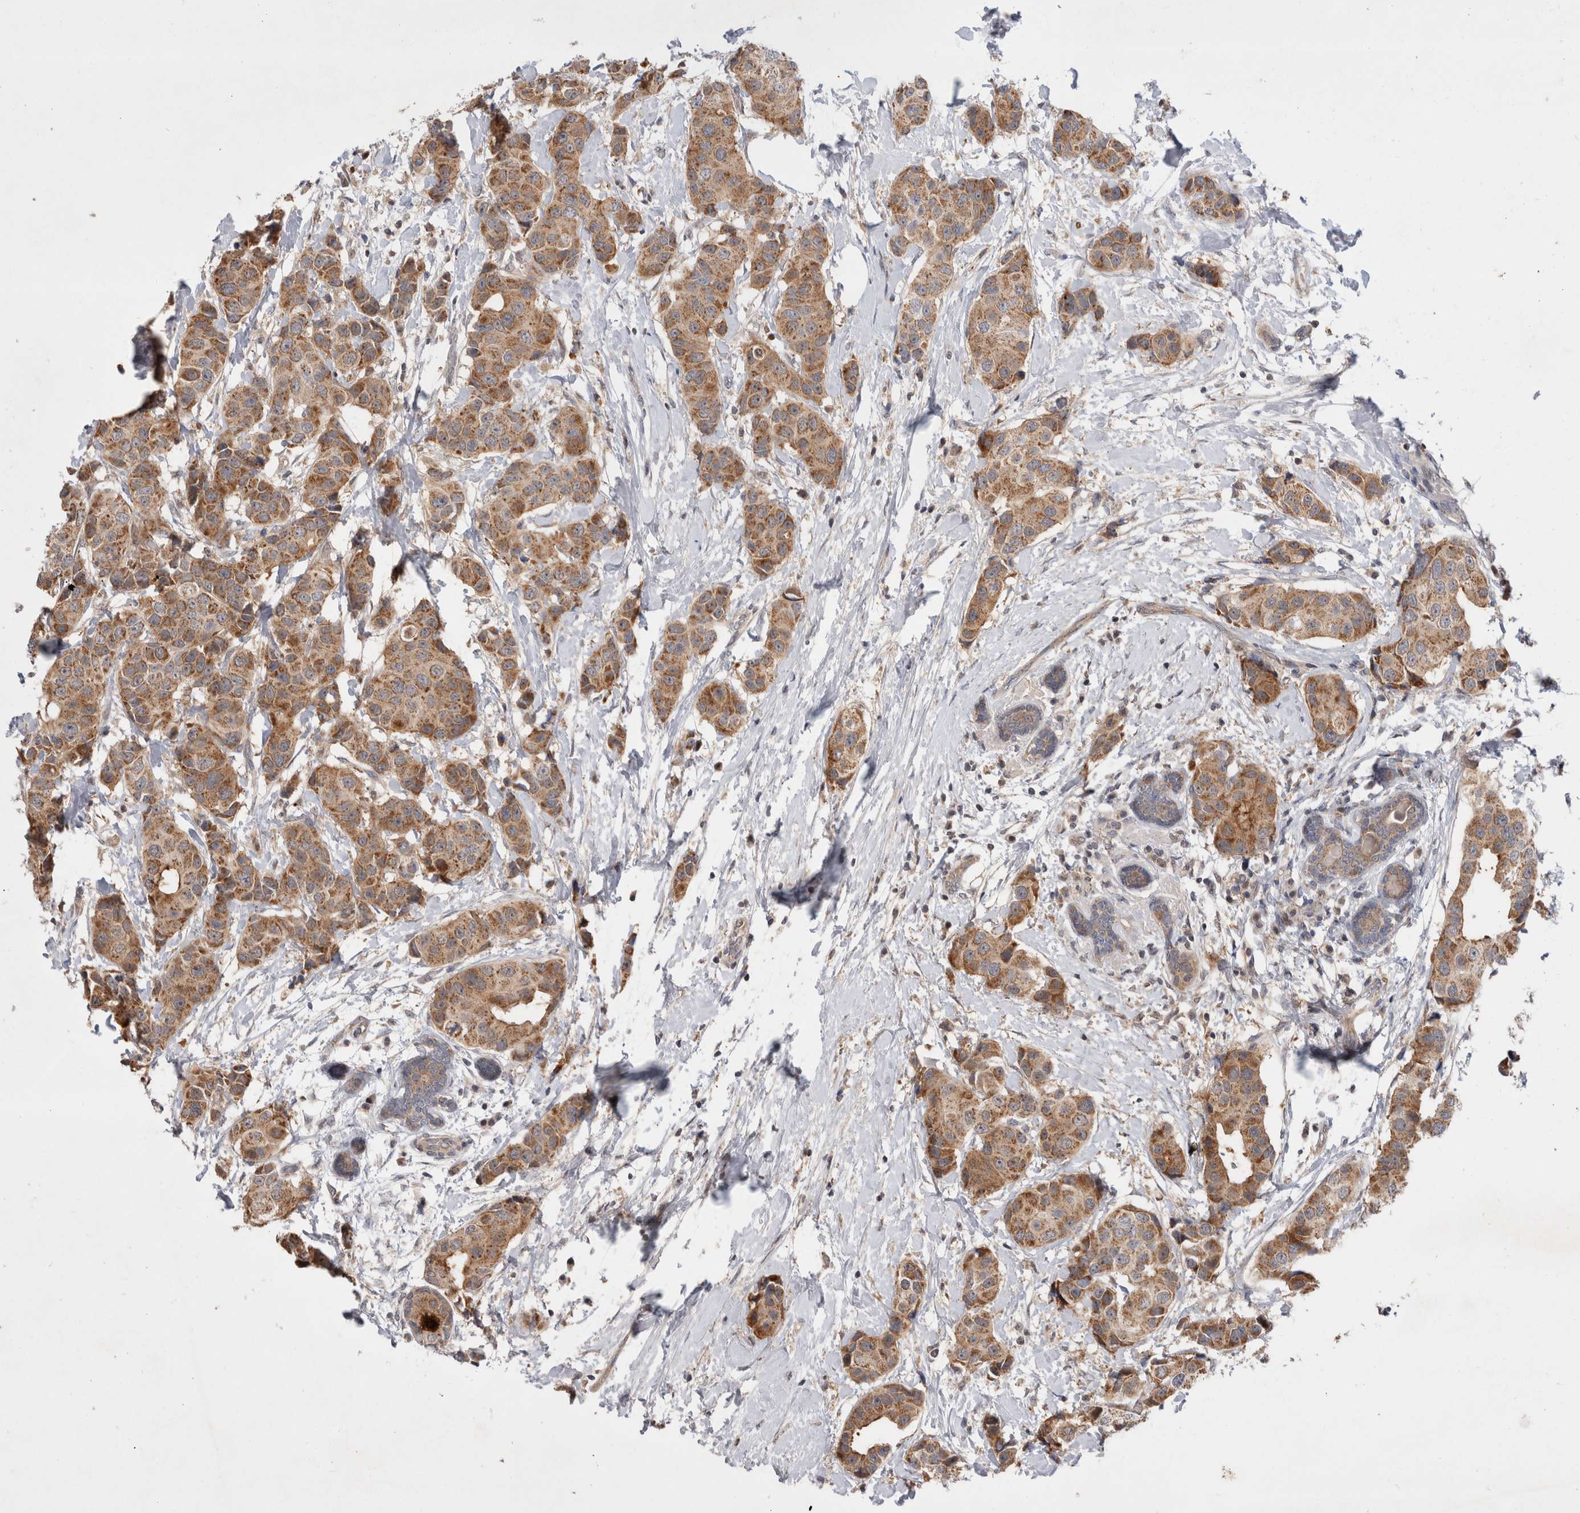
{"staining": {"intensity": "moderate", "quantity": ">75%", "location": "cytoplasmic/membranous"}, "tissue": "breast cancer", "cell_type": "Tumor cells", "image_type": "cancer", "snomed": [{"axis": "morphology", "description": "Normal tissue, NOS"}, {"axis": "morphology", "description": "Duct carcinoma"}, {"axis": "topography", "description": "Breast"}], "caption": "Immunohistochemical staining of human intraductal carcinoma (breast) exhibits medium levels of moderate cytoplasmic/membranous positivity in about >75% of tumor cells.", "gene": "MRPL37", "patient": {"sex": "female", "age": 39}}